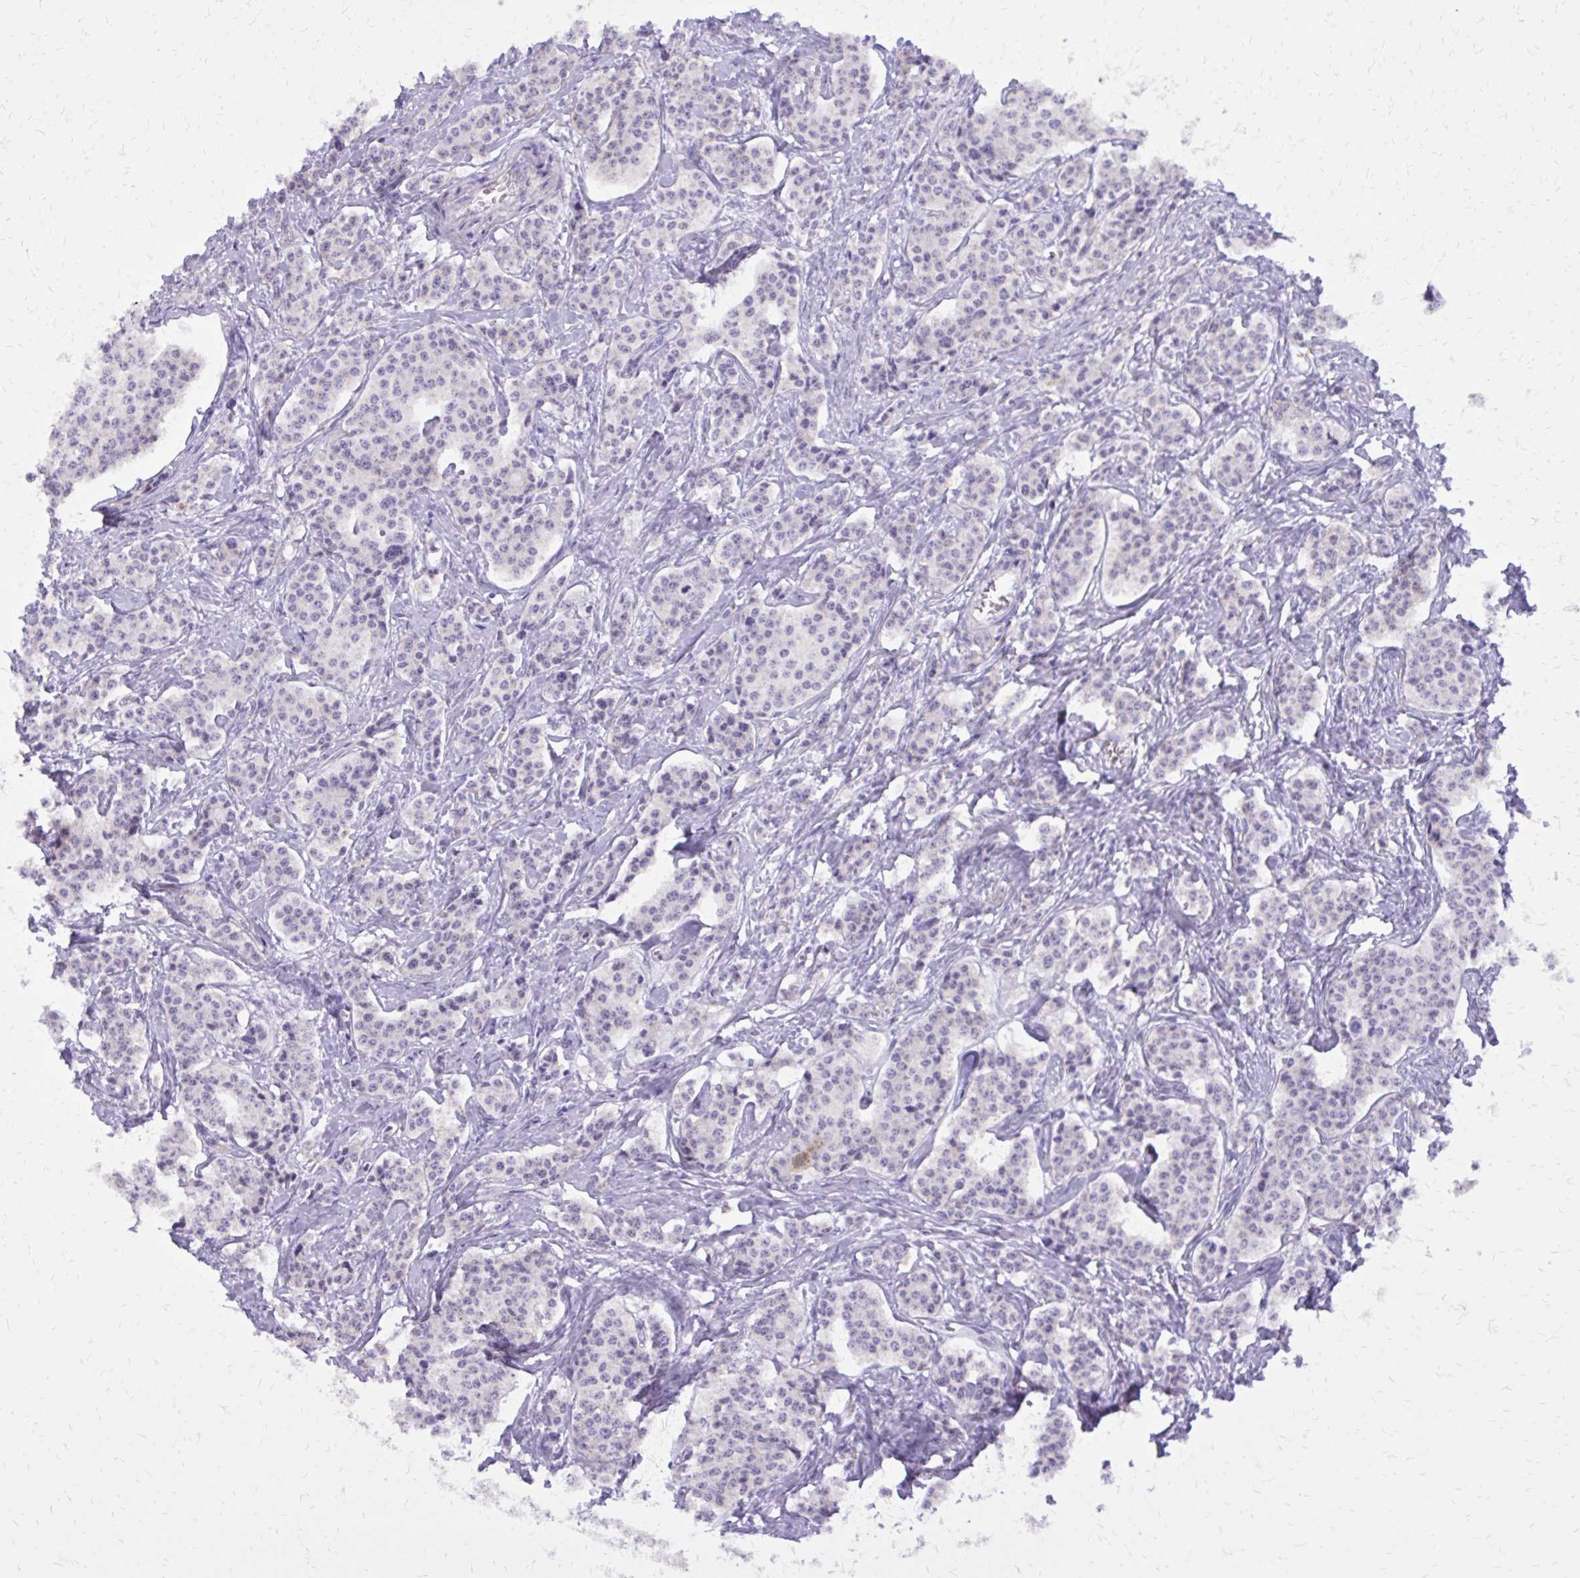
{"staining": {"intensity": "negative", "quantity": "none", "location": "none"}, "tissue": "carcinoid", "cell_type": "Tumor cells", "image_type": "cancer", "snomed": [{"axis": "morphology", "description": "Carcinoid, malignant, NOS"}, {"axis": "topography", "description": "Small intestine"}], "caption": "A histopathology image of human carcinoid is negative for staining in tumor cells.", "gene": "CAT", "patient": {"sex": "female", "age": 64}}